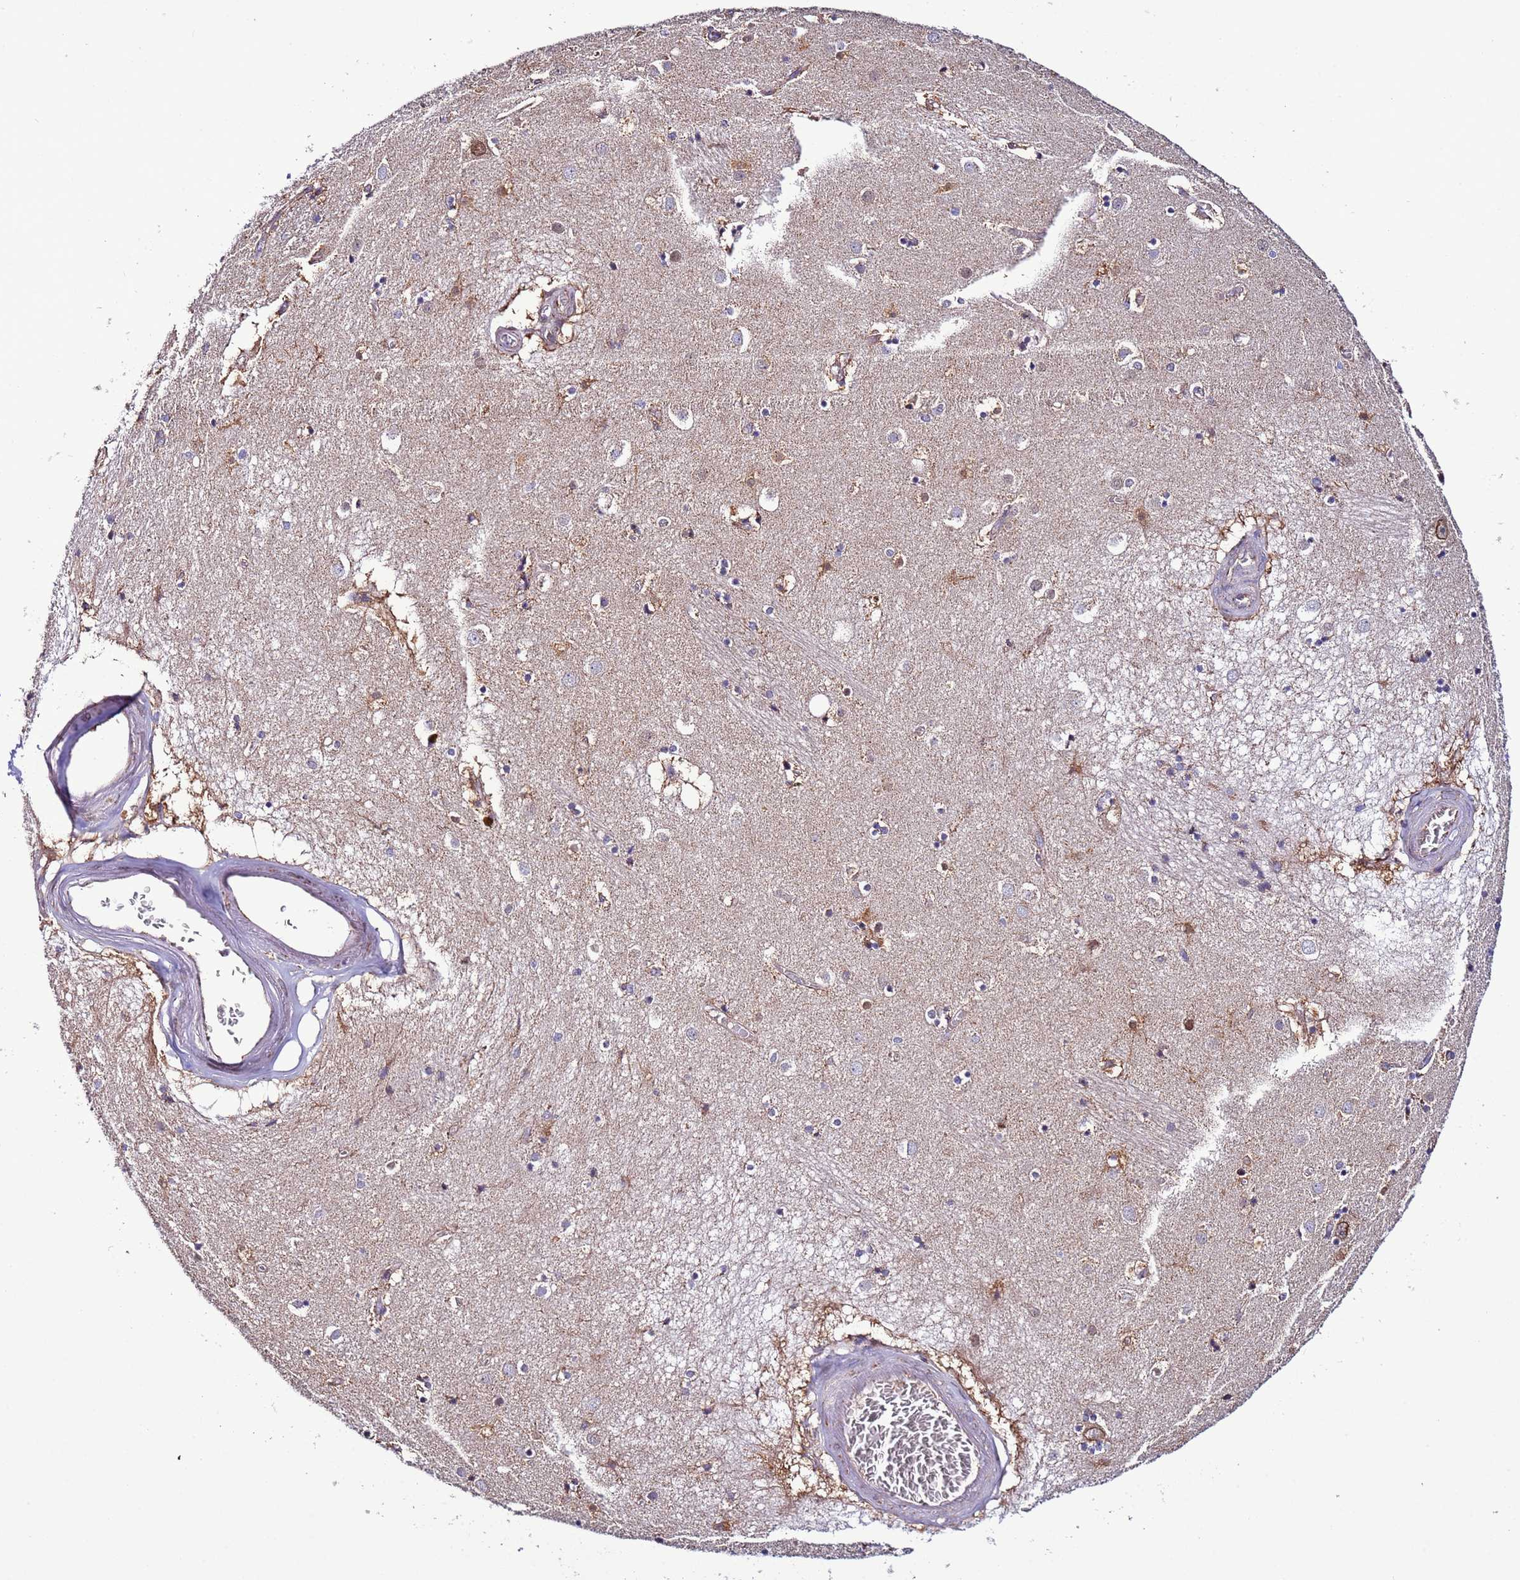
{"staining": {"intensity": "negative", "quantity": "none", "location": "none"}, "tissue": "caudate", "cell_type": "Glial cells", "image_type": "normal", "snomed": [{"axis": "morphology", "description": "Normal tissue, NOS"}, {"axis": "topography", "description": "Lateral ventricle wall"}], "caption": "Glial cells show no significant expression in unremarkable caudate. (Brightfield microscopy of DAB (3,3'-diaminobenzidine) immunohistochemistry at high magnification).", "gene": "AHI1", "patient": {"sex": "male", "age": 70}}